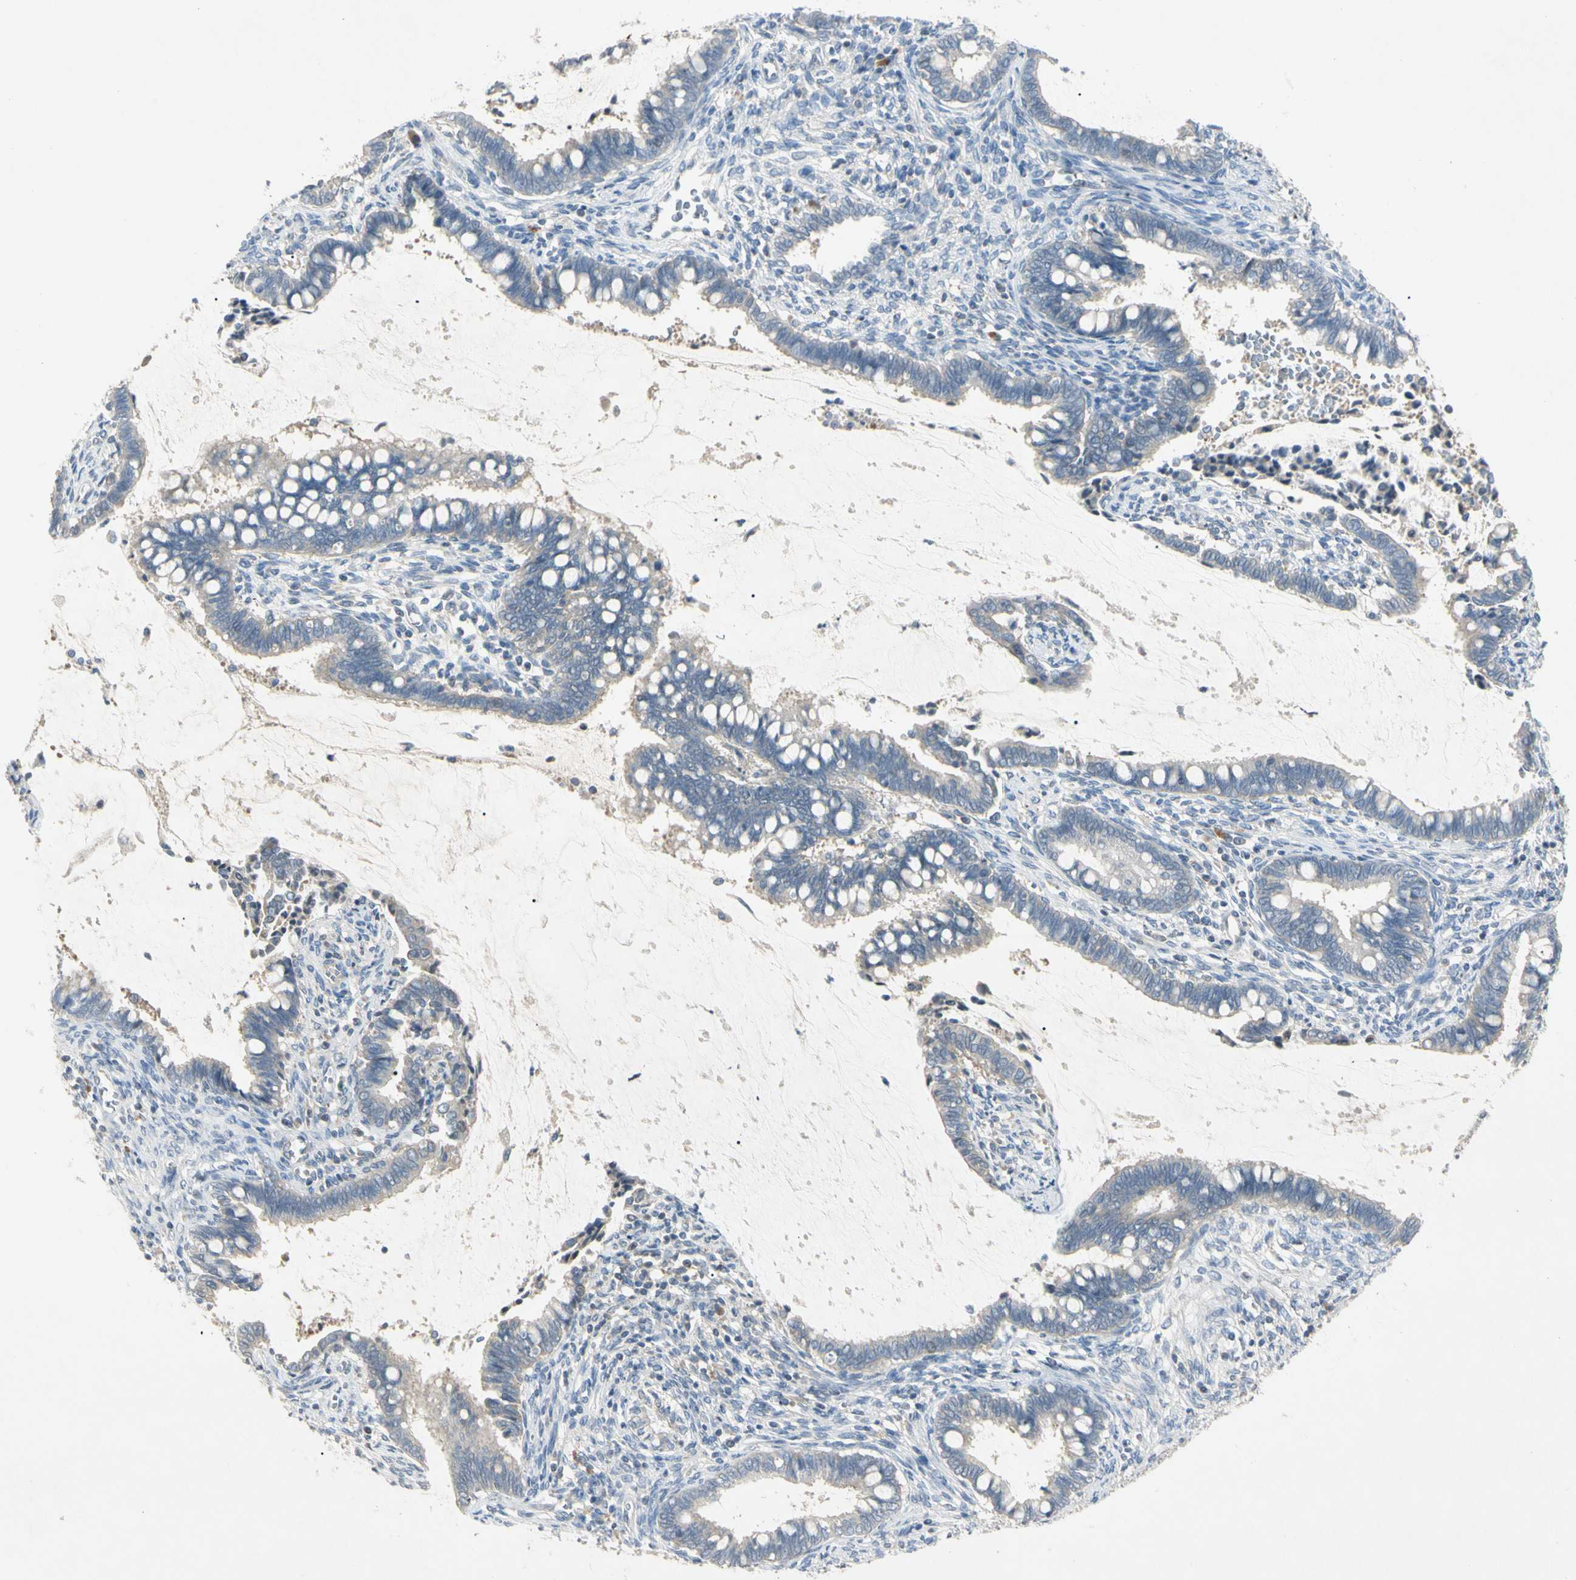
{"staining": {"intensity": "negative", "quantity": "none", "location": "none"}, "tissue": "cervical cancer", "cell_type": "Tumor cells", "image_type": "cancer", "snomed": [{"axis": "morphology", "description": "Adenocarcinoma, NOS"}, {"axis": "topography", "description": "Cervix"}], "caption": "Immunohistochemistry image of human cervical cancer (adenocarcinoma) stained for a protein (brown), which displays no staining in tumor cells.", "gene": "PRSS21", "patient": {"sex": "female", "age": 44}}